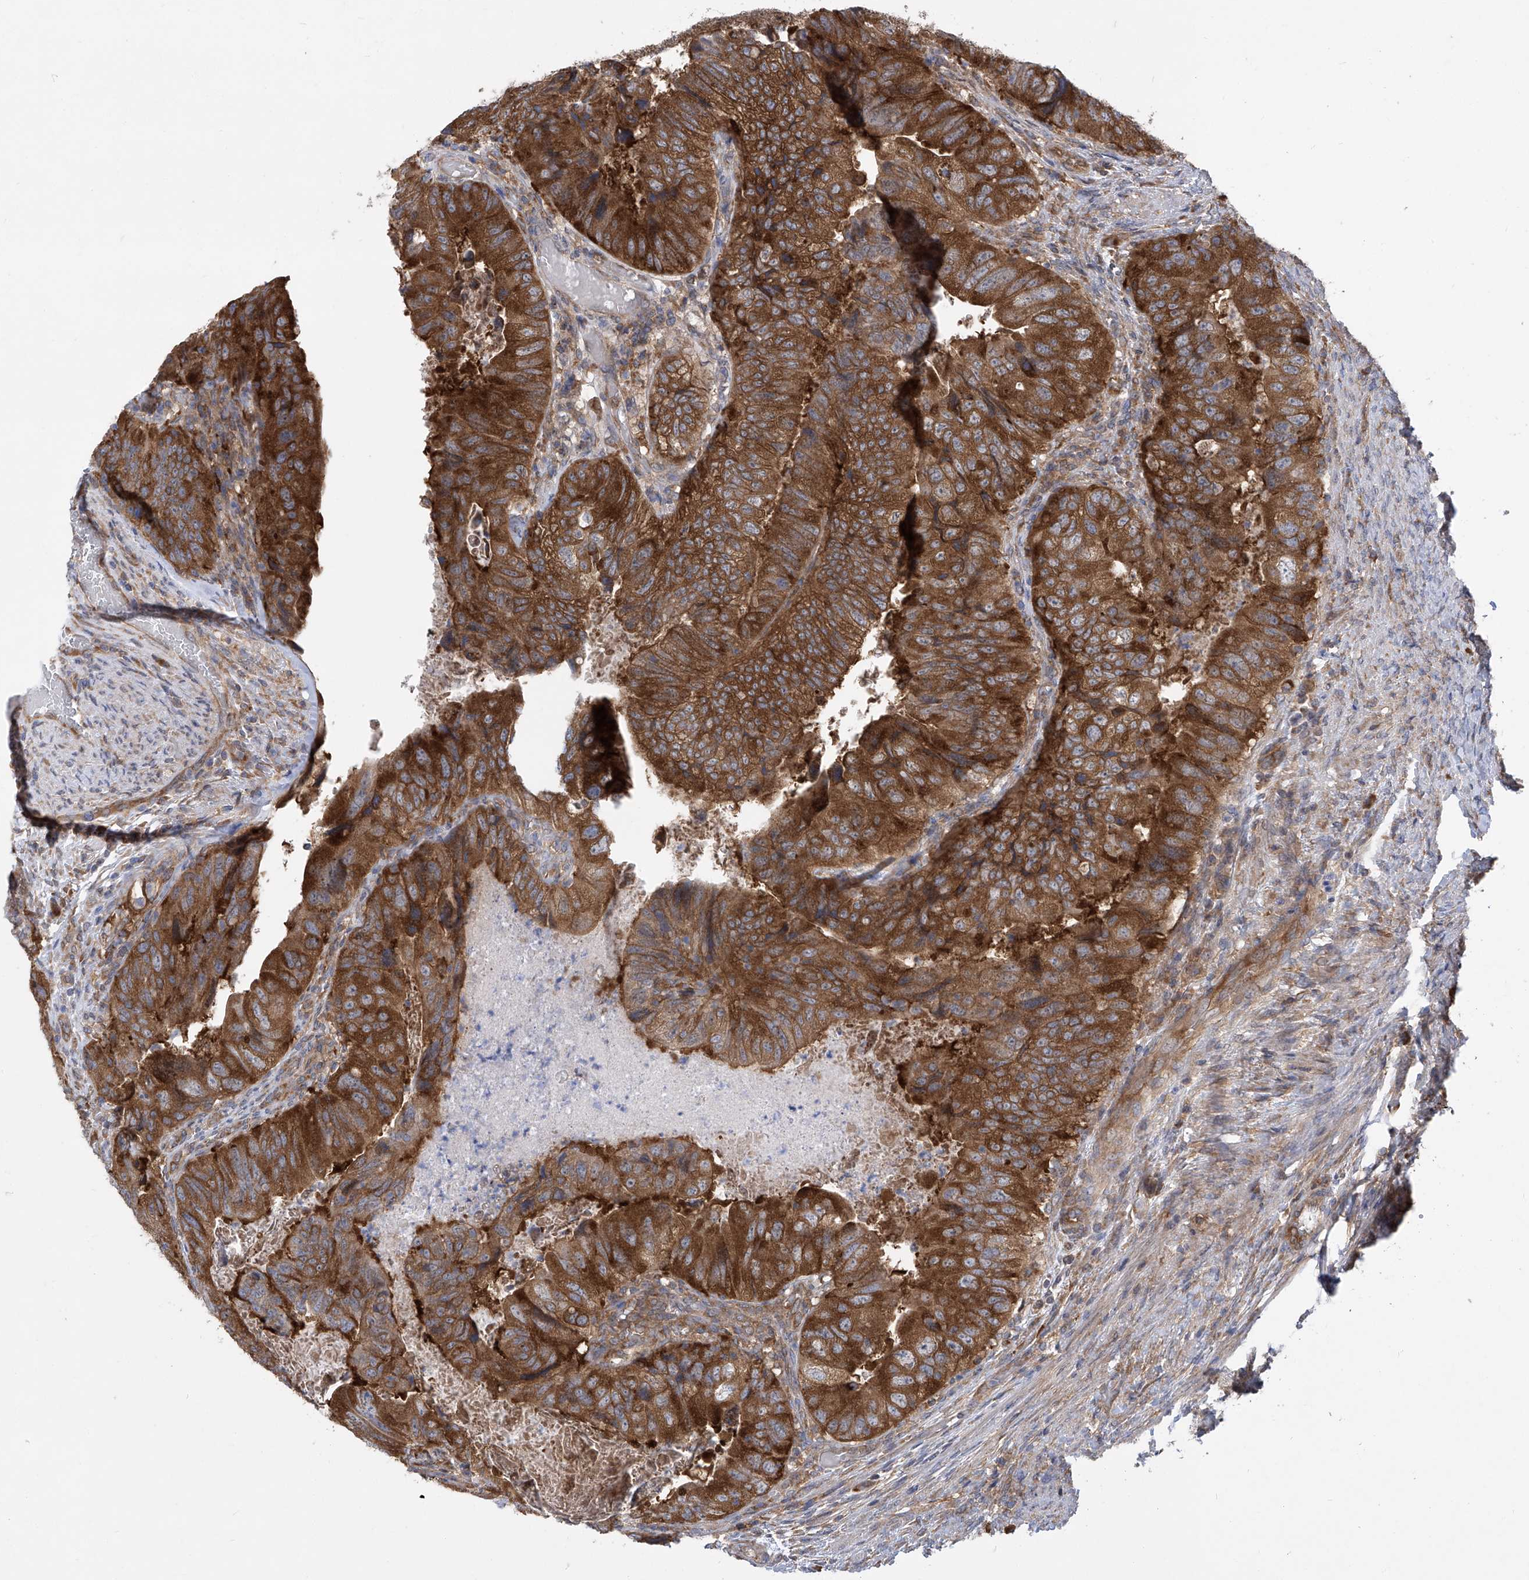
{"staining": {"intensity": "strong", "quantity": ">75%", "location": "cytoplasmic/membranous"}, "tissue": "colorectal cancer", "cell_type": "Tumor cells", "image_type": "cancer", "snomed": [{"axis": "morphology", "description": "Adenocarcinoma, NOS"}, {"axis": "topography", "description": "Rectum"}], "caption": "IHC (DAB (3,3'-diaminobenzidine)) staining of human colorectal cancer shows strong cytoplasmic/membranous protein positivity in approximately >75% of tumor cells. (IHC, brightfield microscopy, high magnification).", "gene": "EIF3M", "patient": {"sex": "male", "age": 63}}